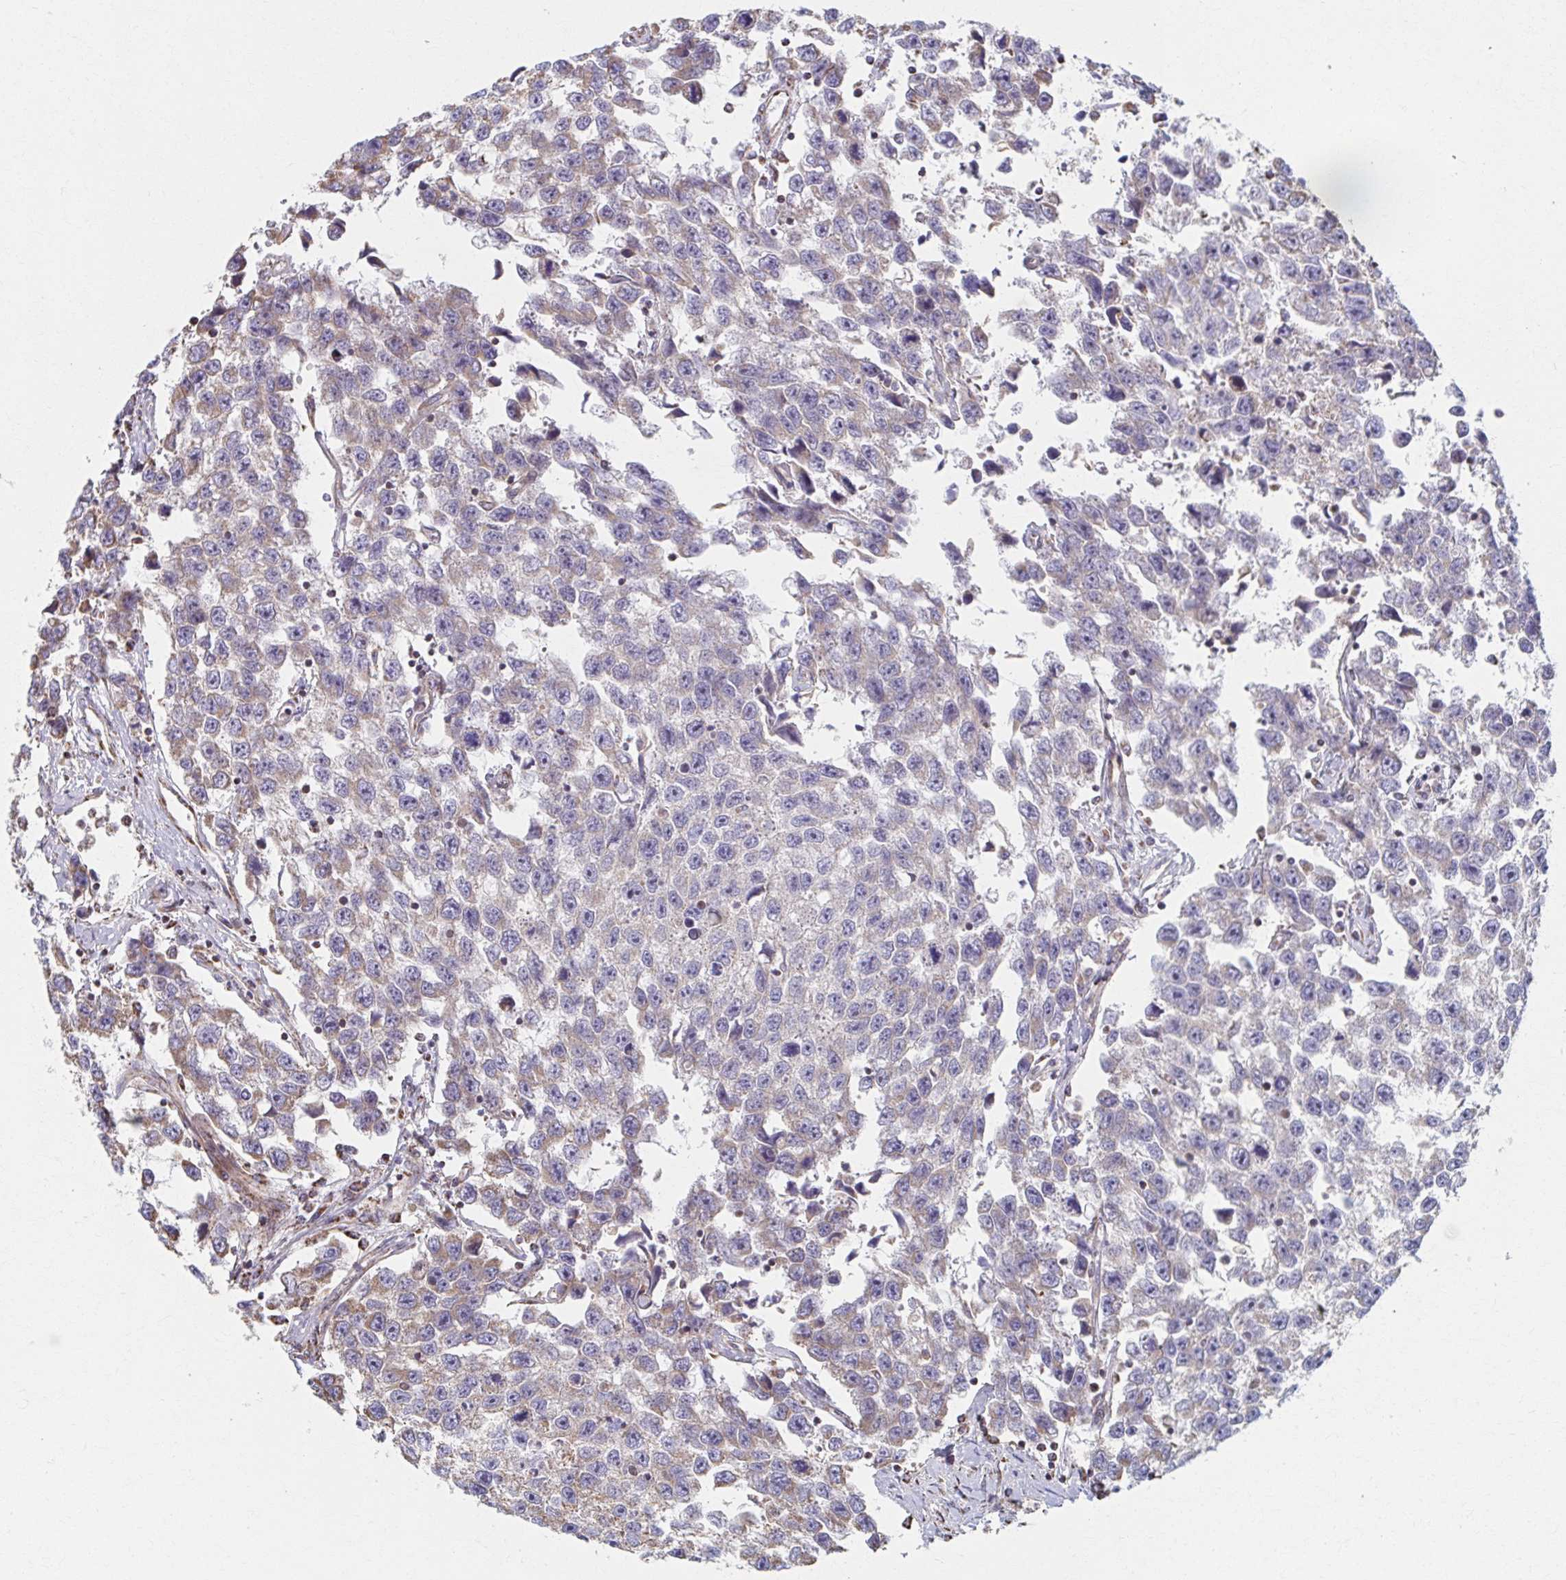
{"staining": {"intensity": "moderate", "quantity": "25%-75%", "location": "cytoplasmic/membranous"}, "tissue": "testis cancer", "cell_type": "Tumor cells", "image_type": "cancer", "snomed": [{"axis": "morphology", "description": "Seminoma, NOS"}, {"axis": "topography", "description": "Testis"}], "caption": "Tumor cells reveal medium levels of moderate cytoplasmic/membranous staining in approximately 25%-75% of cells in human testis cancer. (DAB (3,3'-diaminobenzidine) IHC with brightfield microscopy, high magnification).", "gene": "SAT1", "patient": {"sex": "male", "age": 33}}